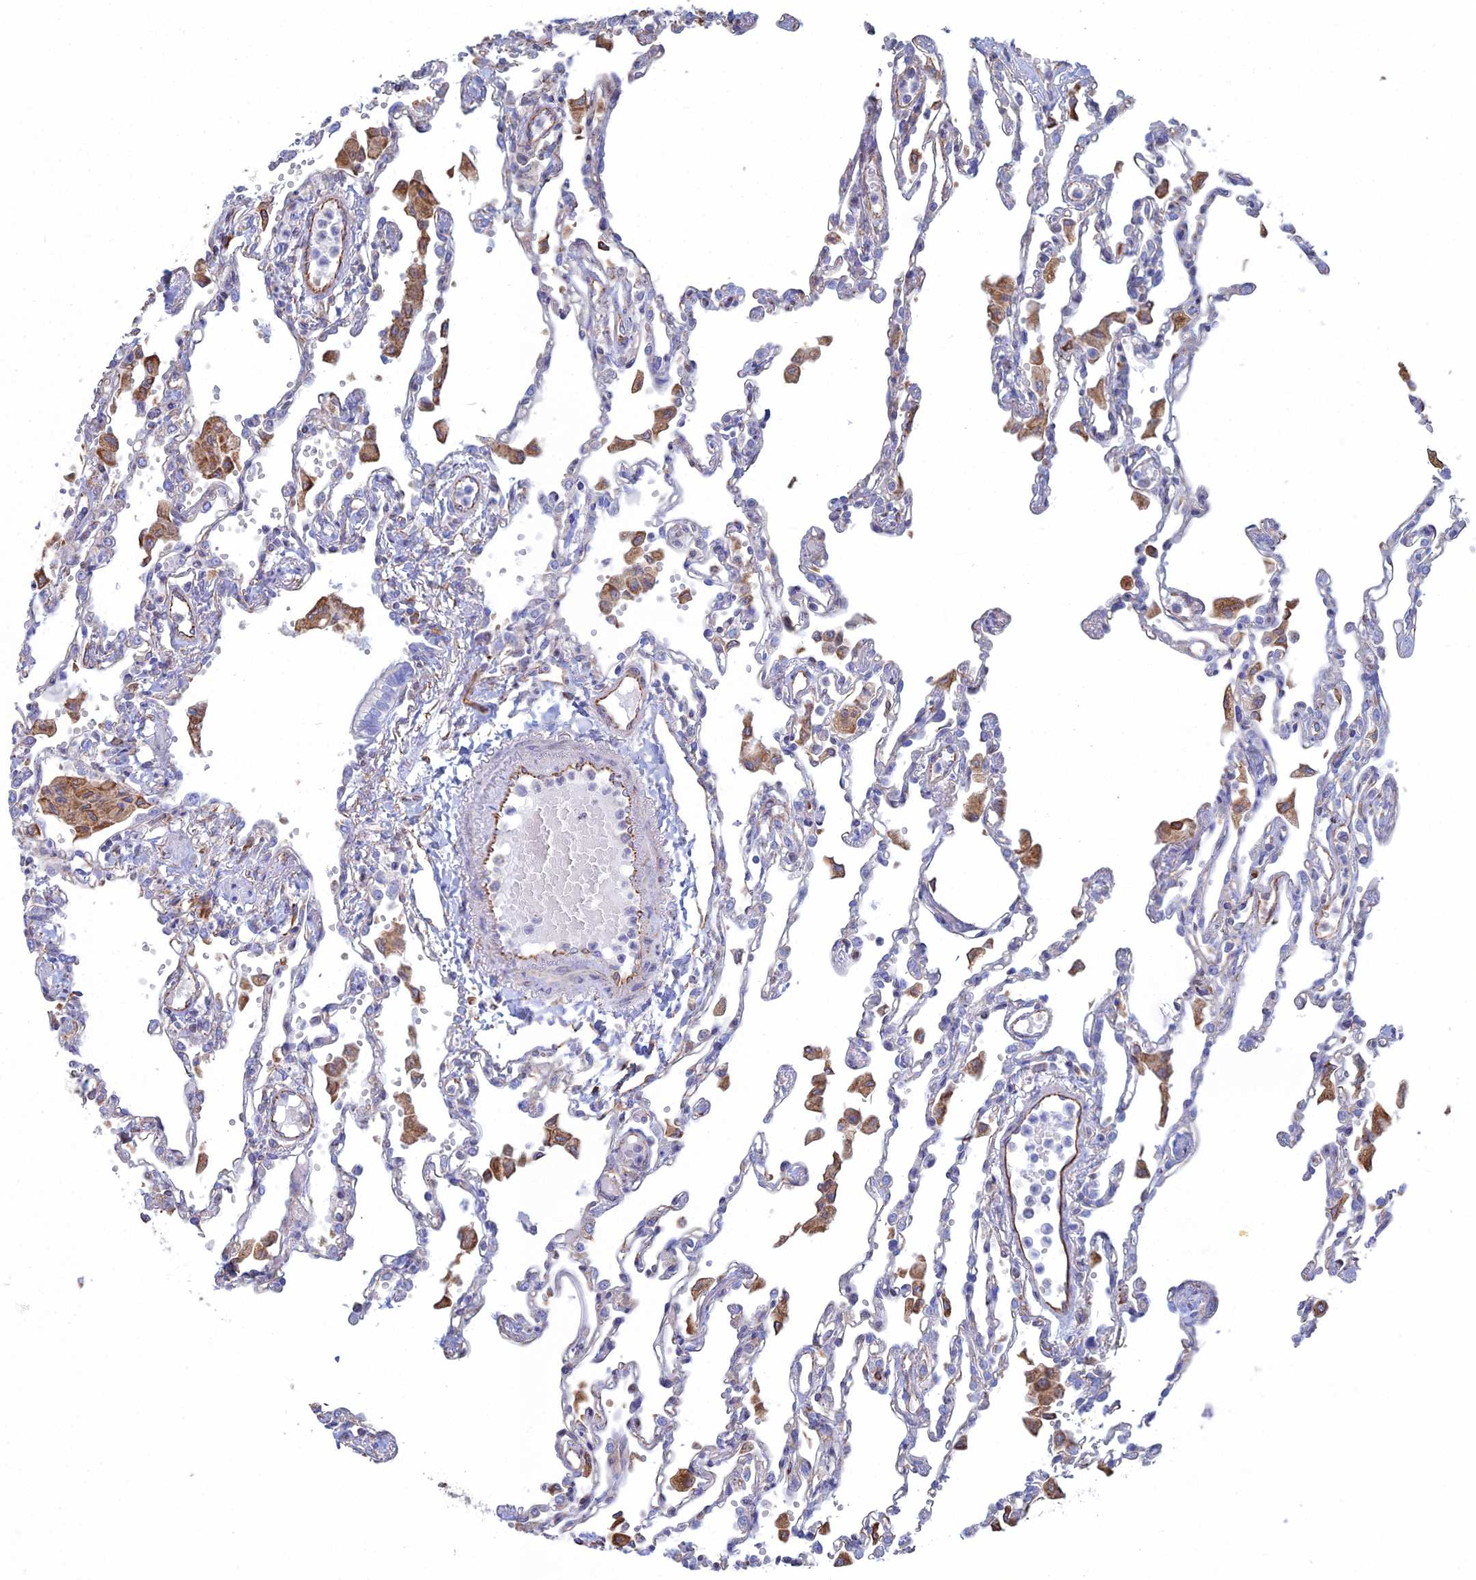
{"staining": {"intensity": "negative", "quantity": "none", "location": "none"}, "tissue": "lung", "cell_type": "Alveolar cells", "image_type": "normal", "snomed": [{"axis": "morphology", "description": "Normal tissue, NOS"}, {"axis": "topography", "description": "Bronchus"}, {"axis": "topography", "description": "Lung"}], "caption": "Alveolar cells show no significant protein staining in normal lung.", "gene": "CLVS2", "patient": {"sex": "female", "age": 49}}